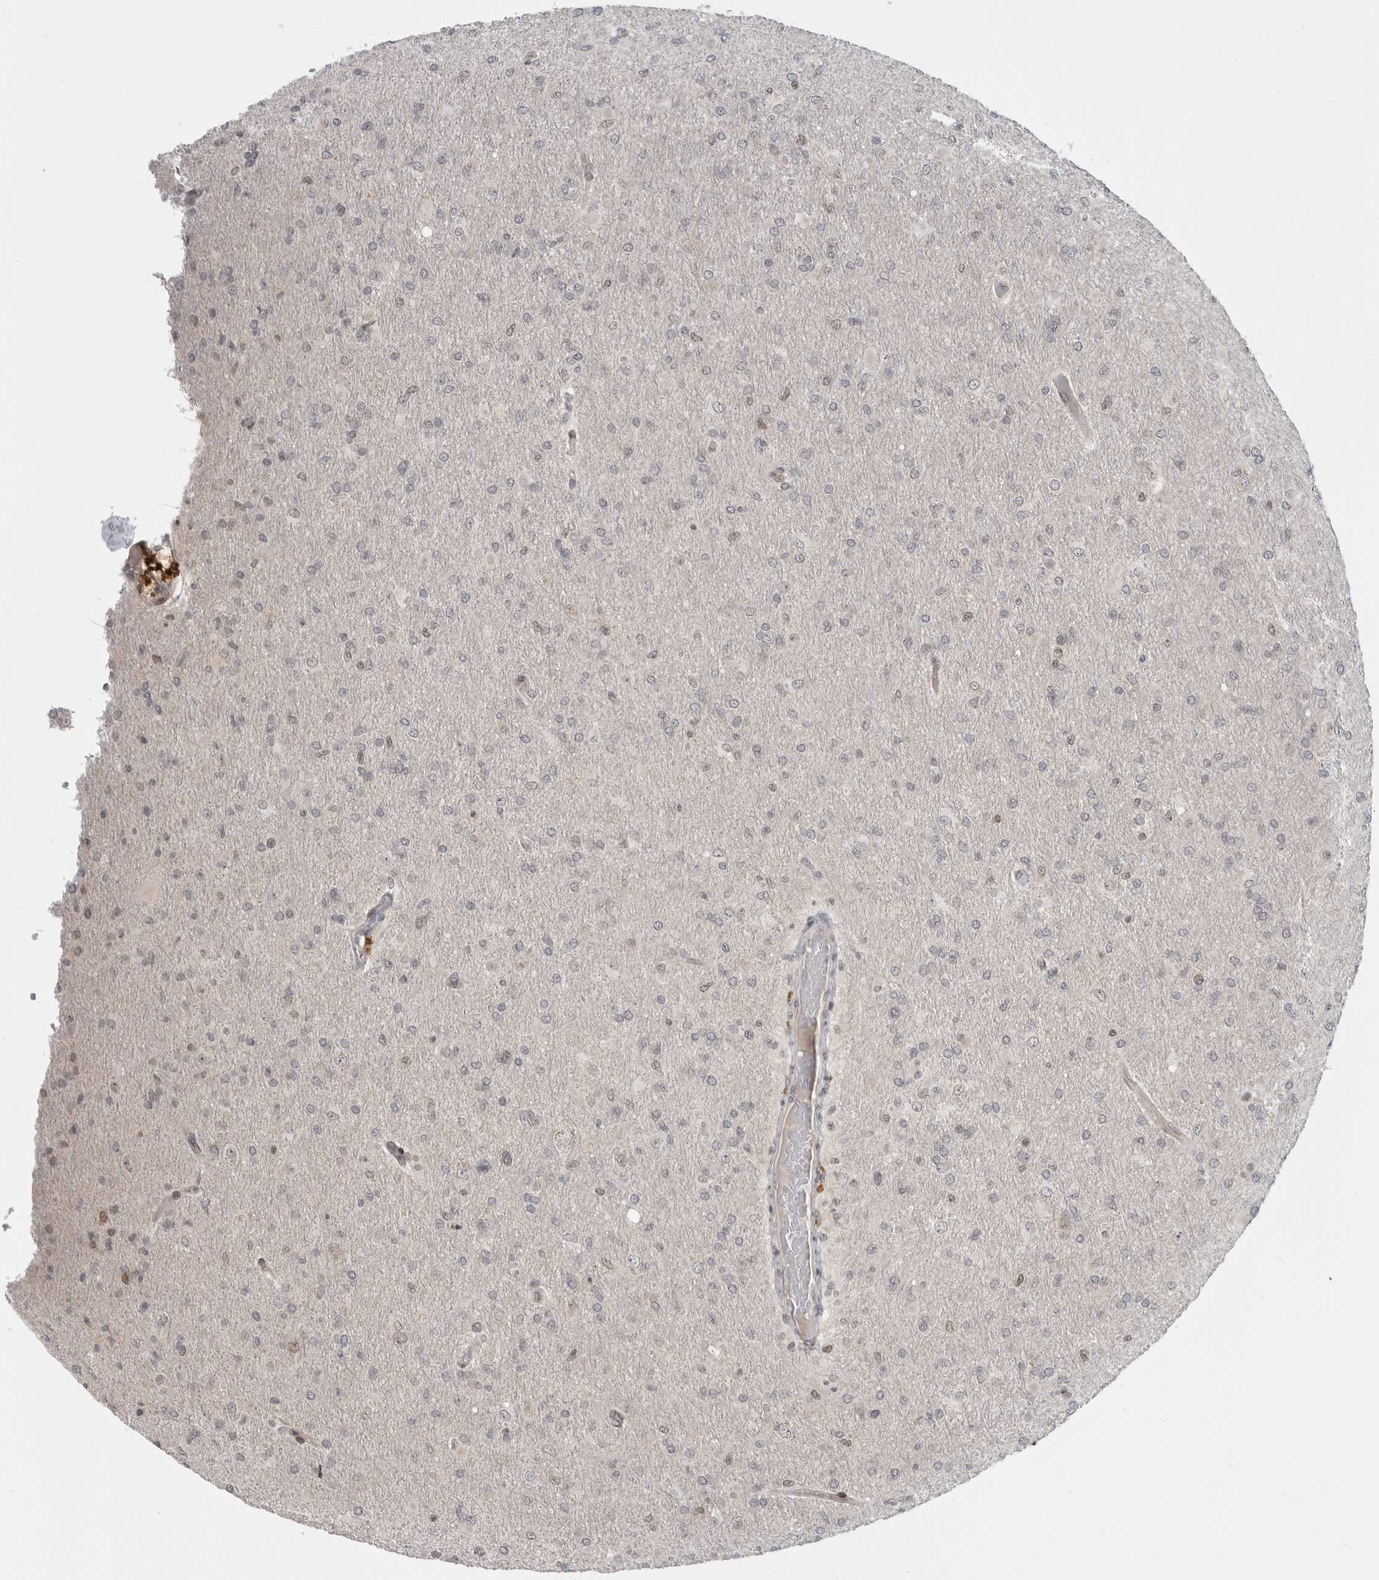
{"staining": {"intensity": "negative", "quantity": "none", "location": "none"}, "tissue": "glioma", "cell_type": "Tumor cells", "image_type": "cancer", "snomed": [{"axis": "morphology", "description": "Glioma, malignant, High grade"}, {"axis": "topography", "description": "Cerebral cortex"}], "caption": "Immunohistochemistry of human glioma displays no staining in tumor cells.", "gene": "CEP295NL", "patient": {"sex": "female", "age": 36}}